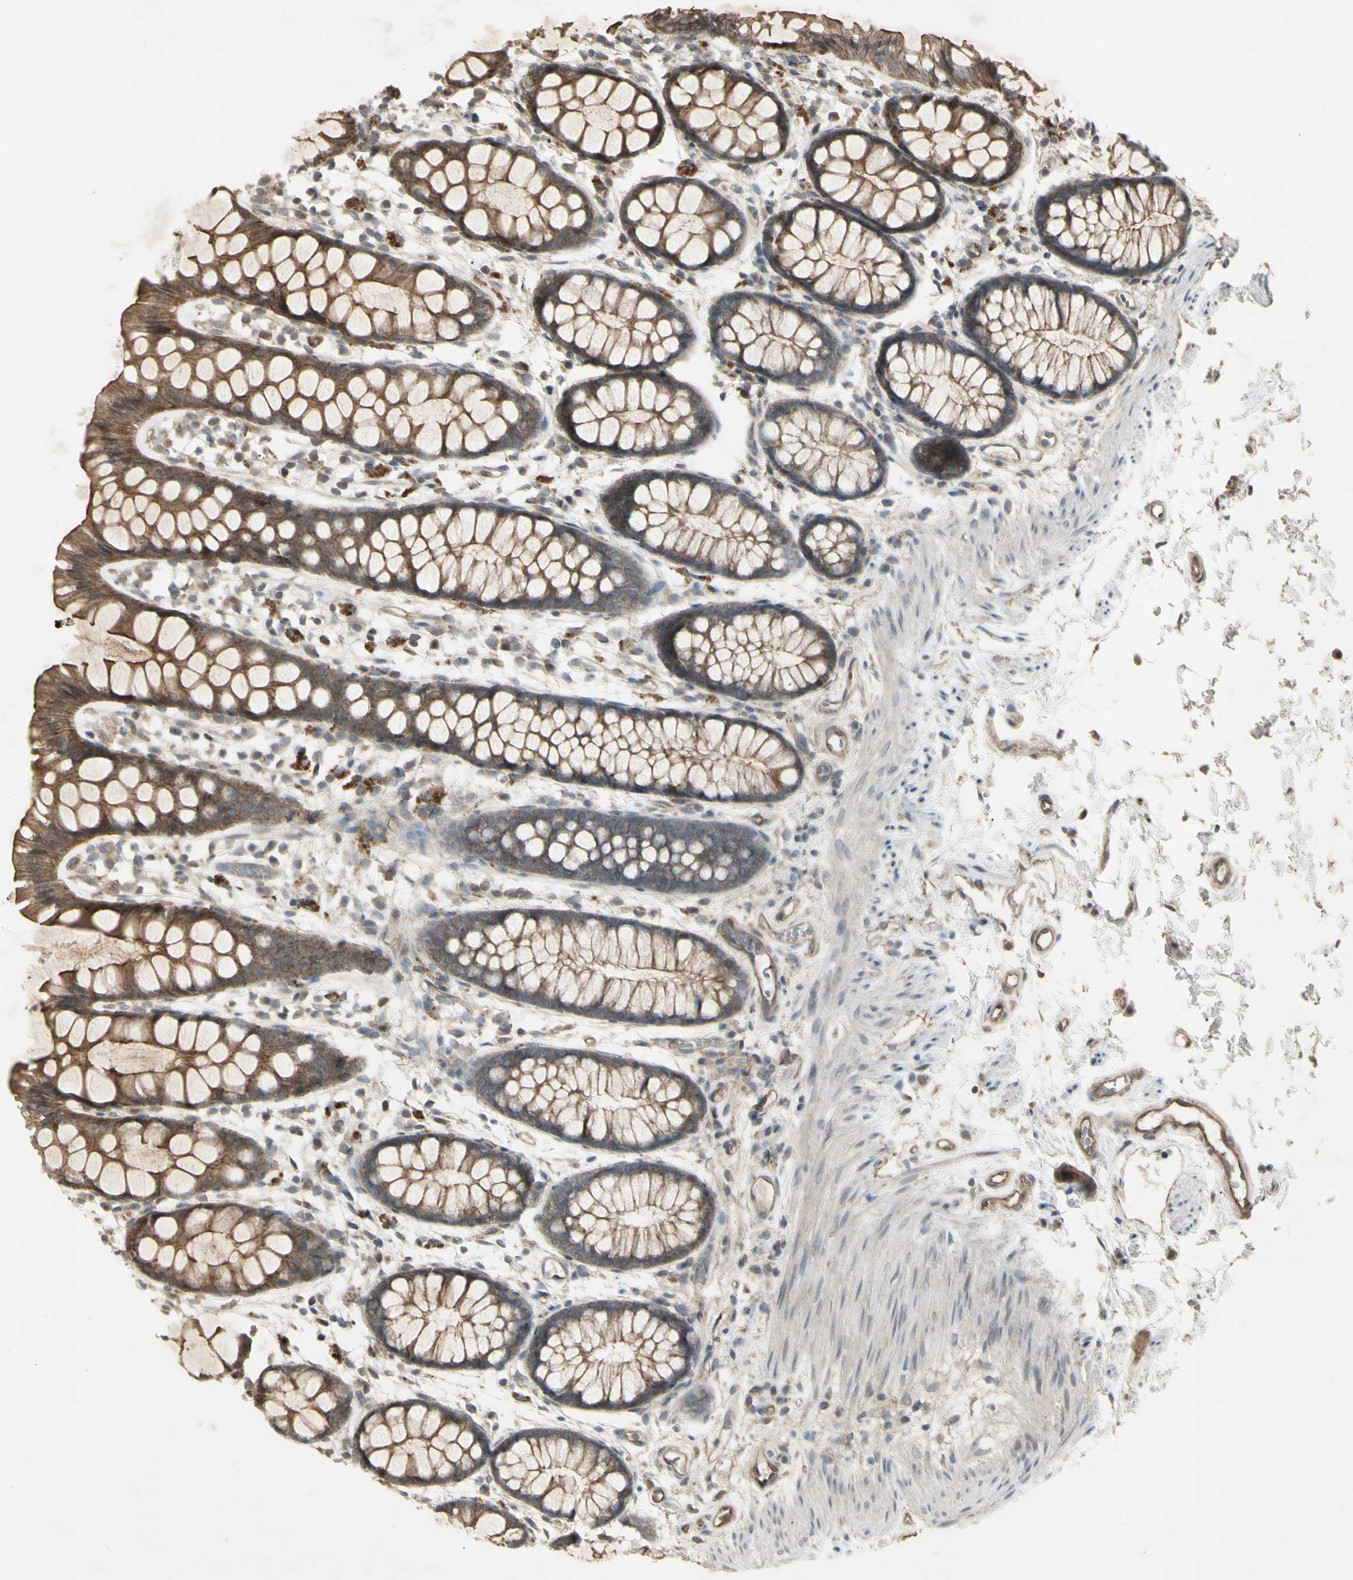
{"staining": {"intensity": "moderate", "quantity": ">75%", "location": "cytoplasmic/membranous"}, "tissue": "rectum", "cell_type": "Glandular cells", "image_type": "normal", "snomed": [{"axis": "morphology", "description": "Normal tissue, NOS"}, {"axis": "topography", "description": "Rectum"}], "caption": "Moderate cytoplasmic/membranous protein expression is seen in about >75% of glandular cells in rectum. (DAB = brown stain, brightfield microscopy at high magnification).", "gene": "JAG1", "patient": {"sex": "female", "age": 66}}